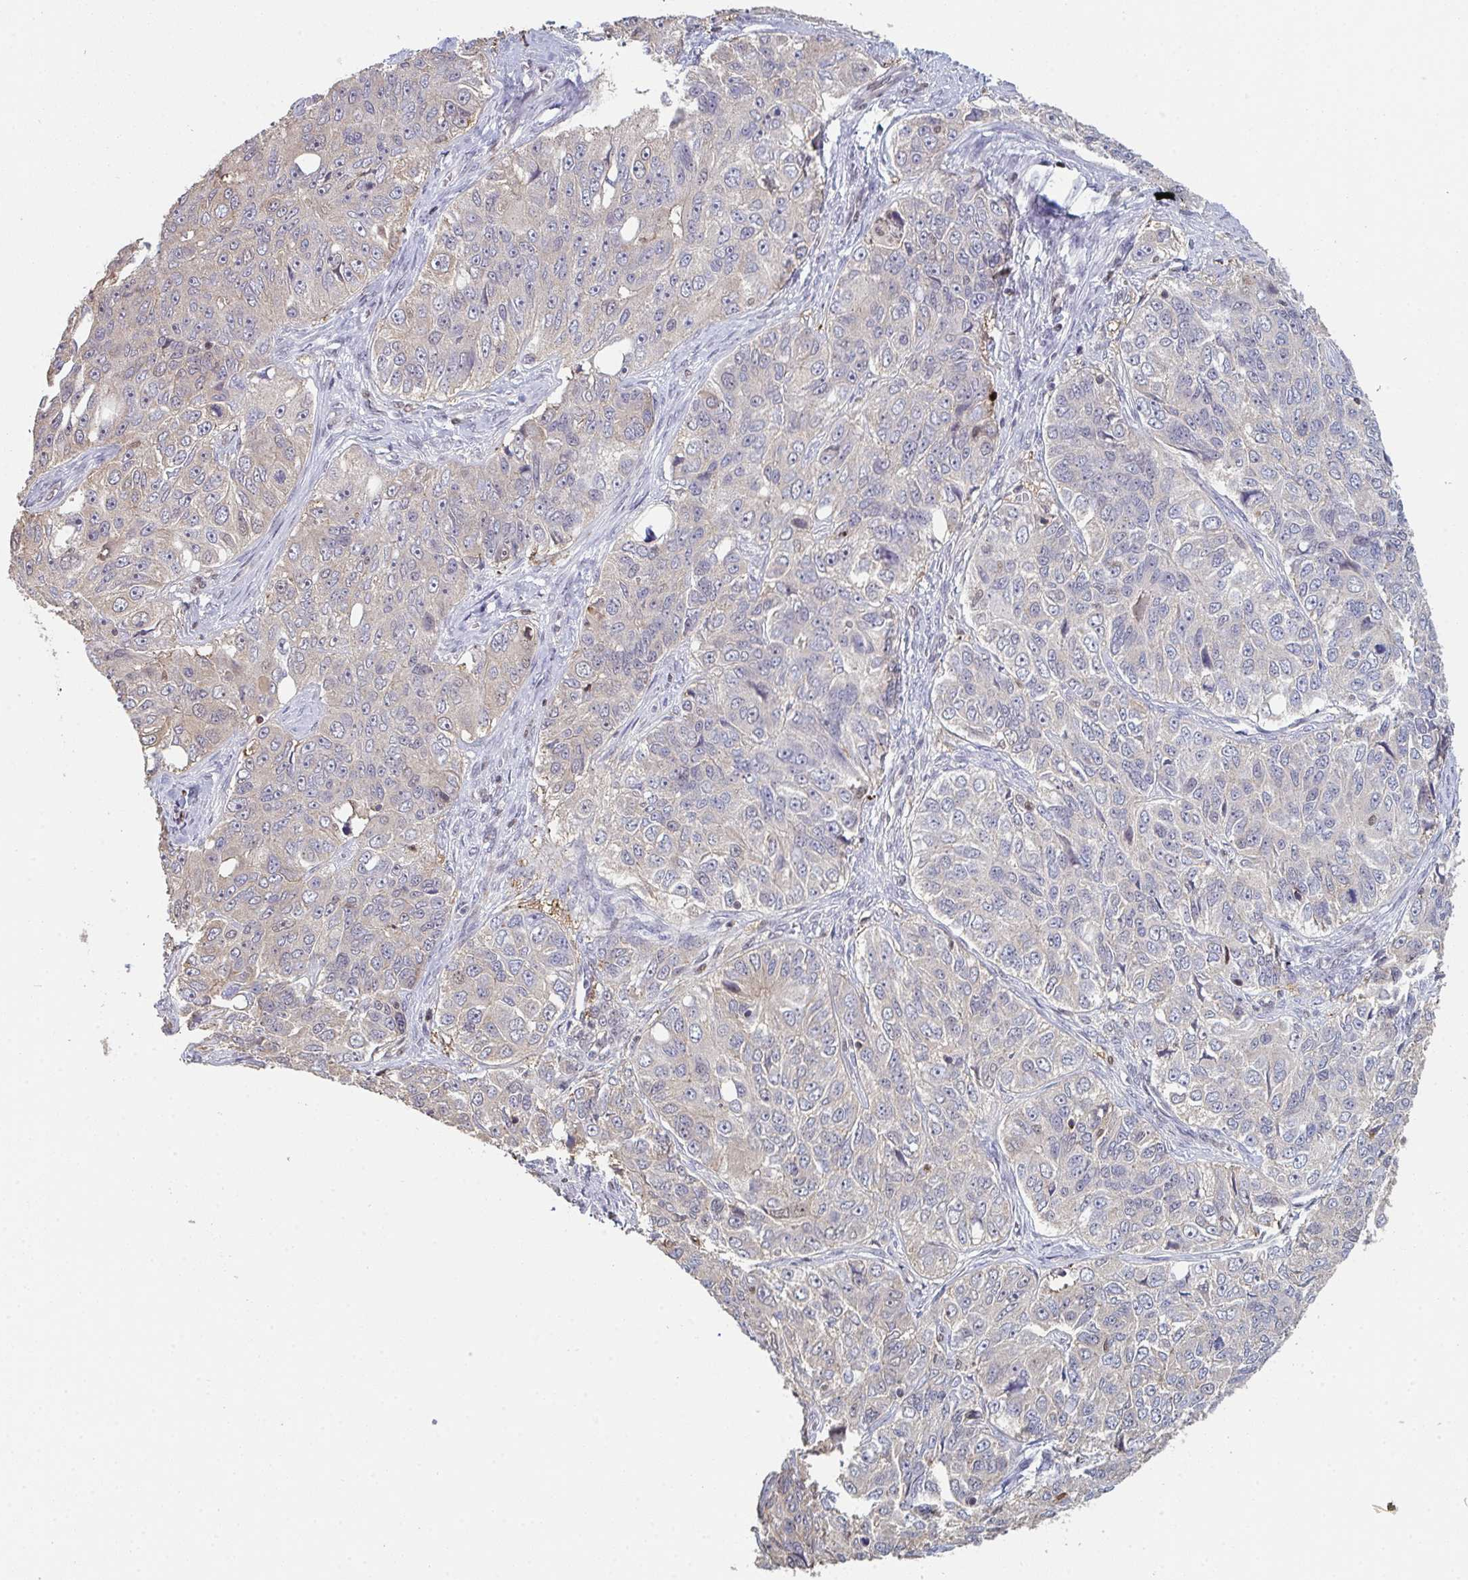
{"staining": {"intensity": "weak", "quantity": "<25%", "location": "cytoplasmic/membranous"}, "tissue": "ovarian cancer", "cell_type": "Tumor cells", "image_type": "cancer", "snomed": [{"axis": "morphology", "description": "Carcinoma, endometroid"}, {"axis": "topography", "description": "Ovary"}], "caption": "Tumor cells show no significant protein expression in ovarian cancer (endometroid carcinoma). The staining is performed using DAB brown chromogen with nuclei counter-stained in using hematoxylin.", "gene": "ACD", "patient": {"sex": "female", "age": 51}}